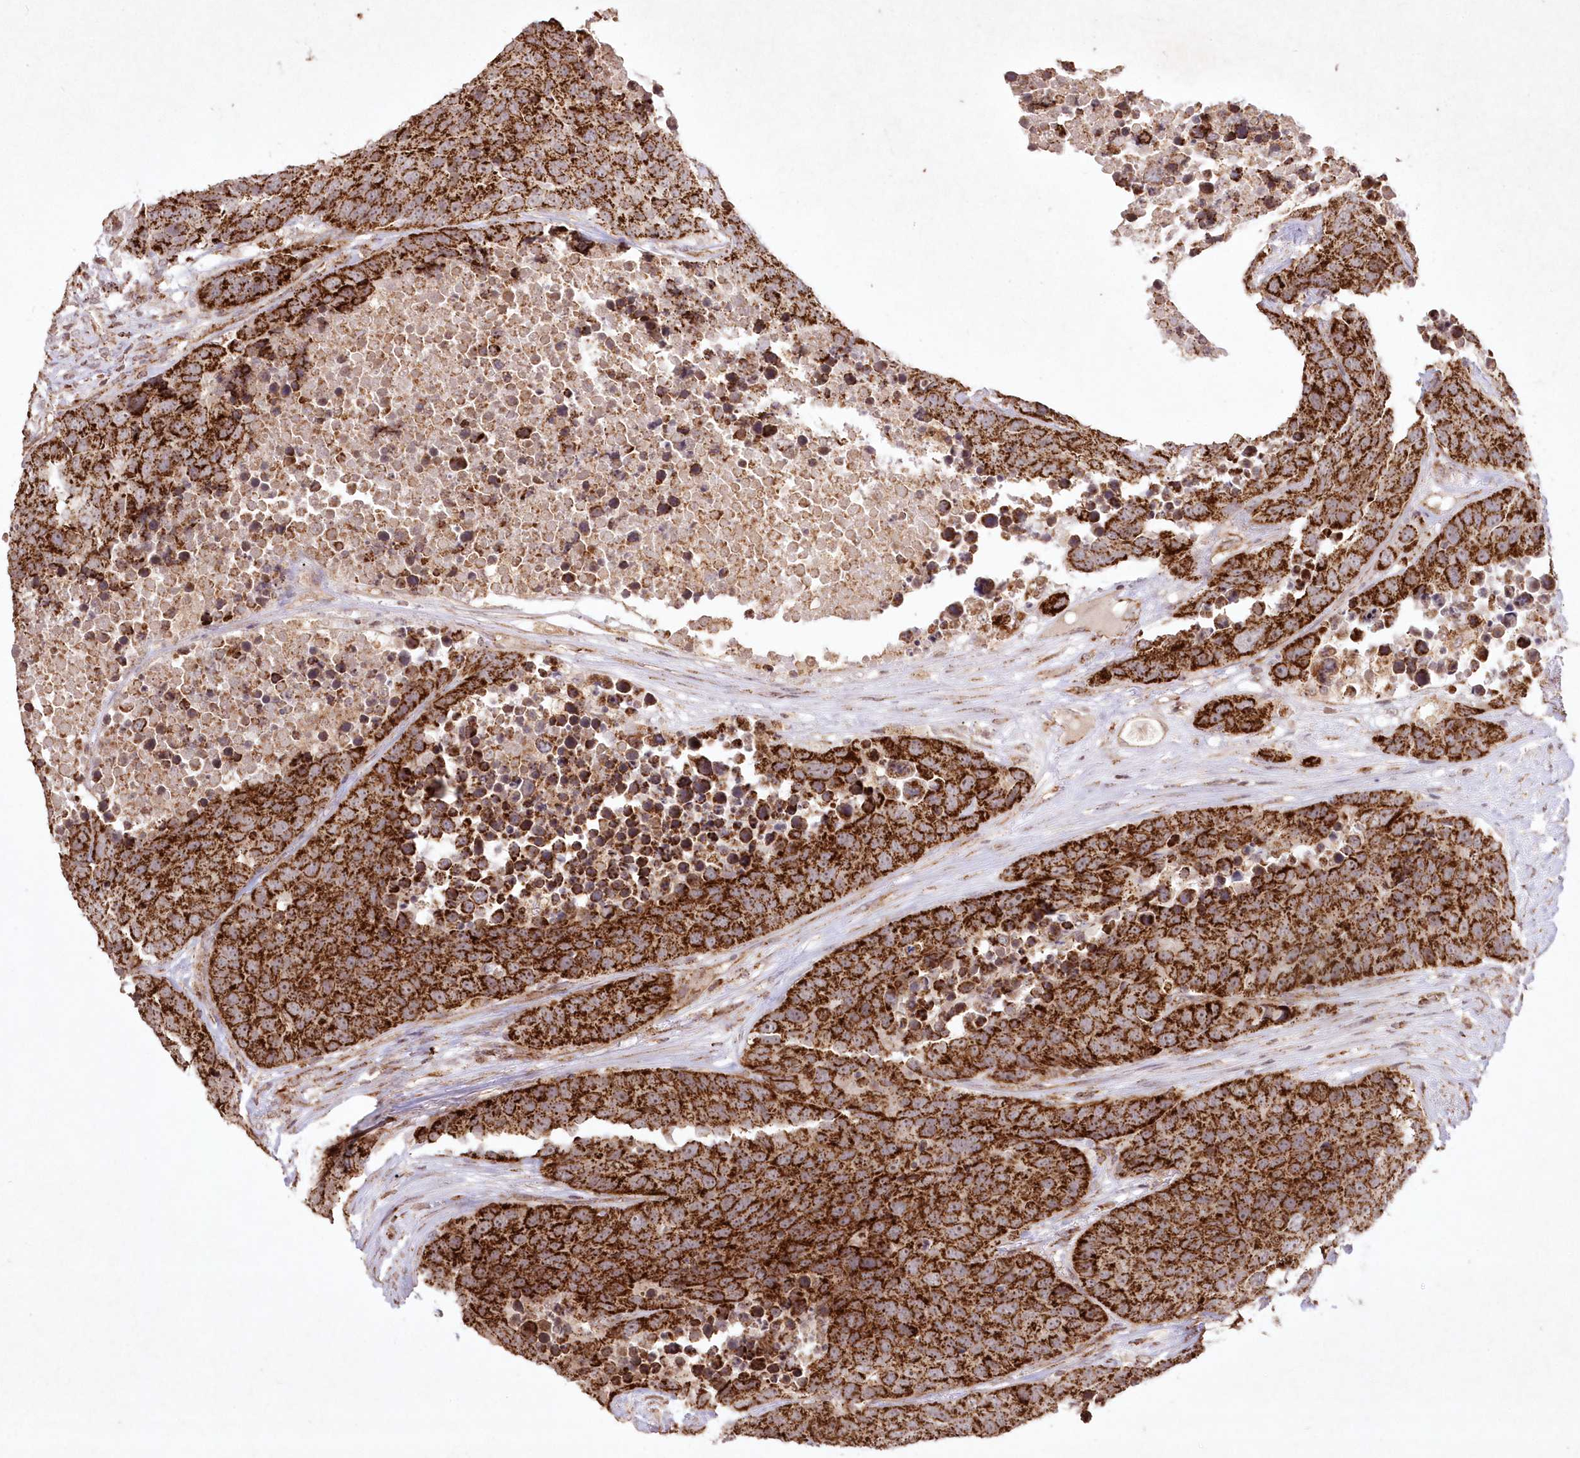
{"staining": {"intensity": "strong", "quantity": ">75%", "location": "cytoplasmic/membranous,nuclear"}, "tissue": "carcinoid", "cell_type": "Tumor cells", "image_type": "cancer", "snomed": [{"axis": "morphology", "description": "Carcinoid, malignant, NOS"}, {"axis": "topography", "description": "Lung"}], "caption": "The image displays a brown stain indicating the presence of a protein in the cytoplasmic/membranous and nuclear of tumor cells in carcinoid.", "gene": "LRPPRC", "patient": {"sex": "male", "age": 60}}